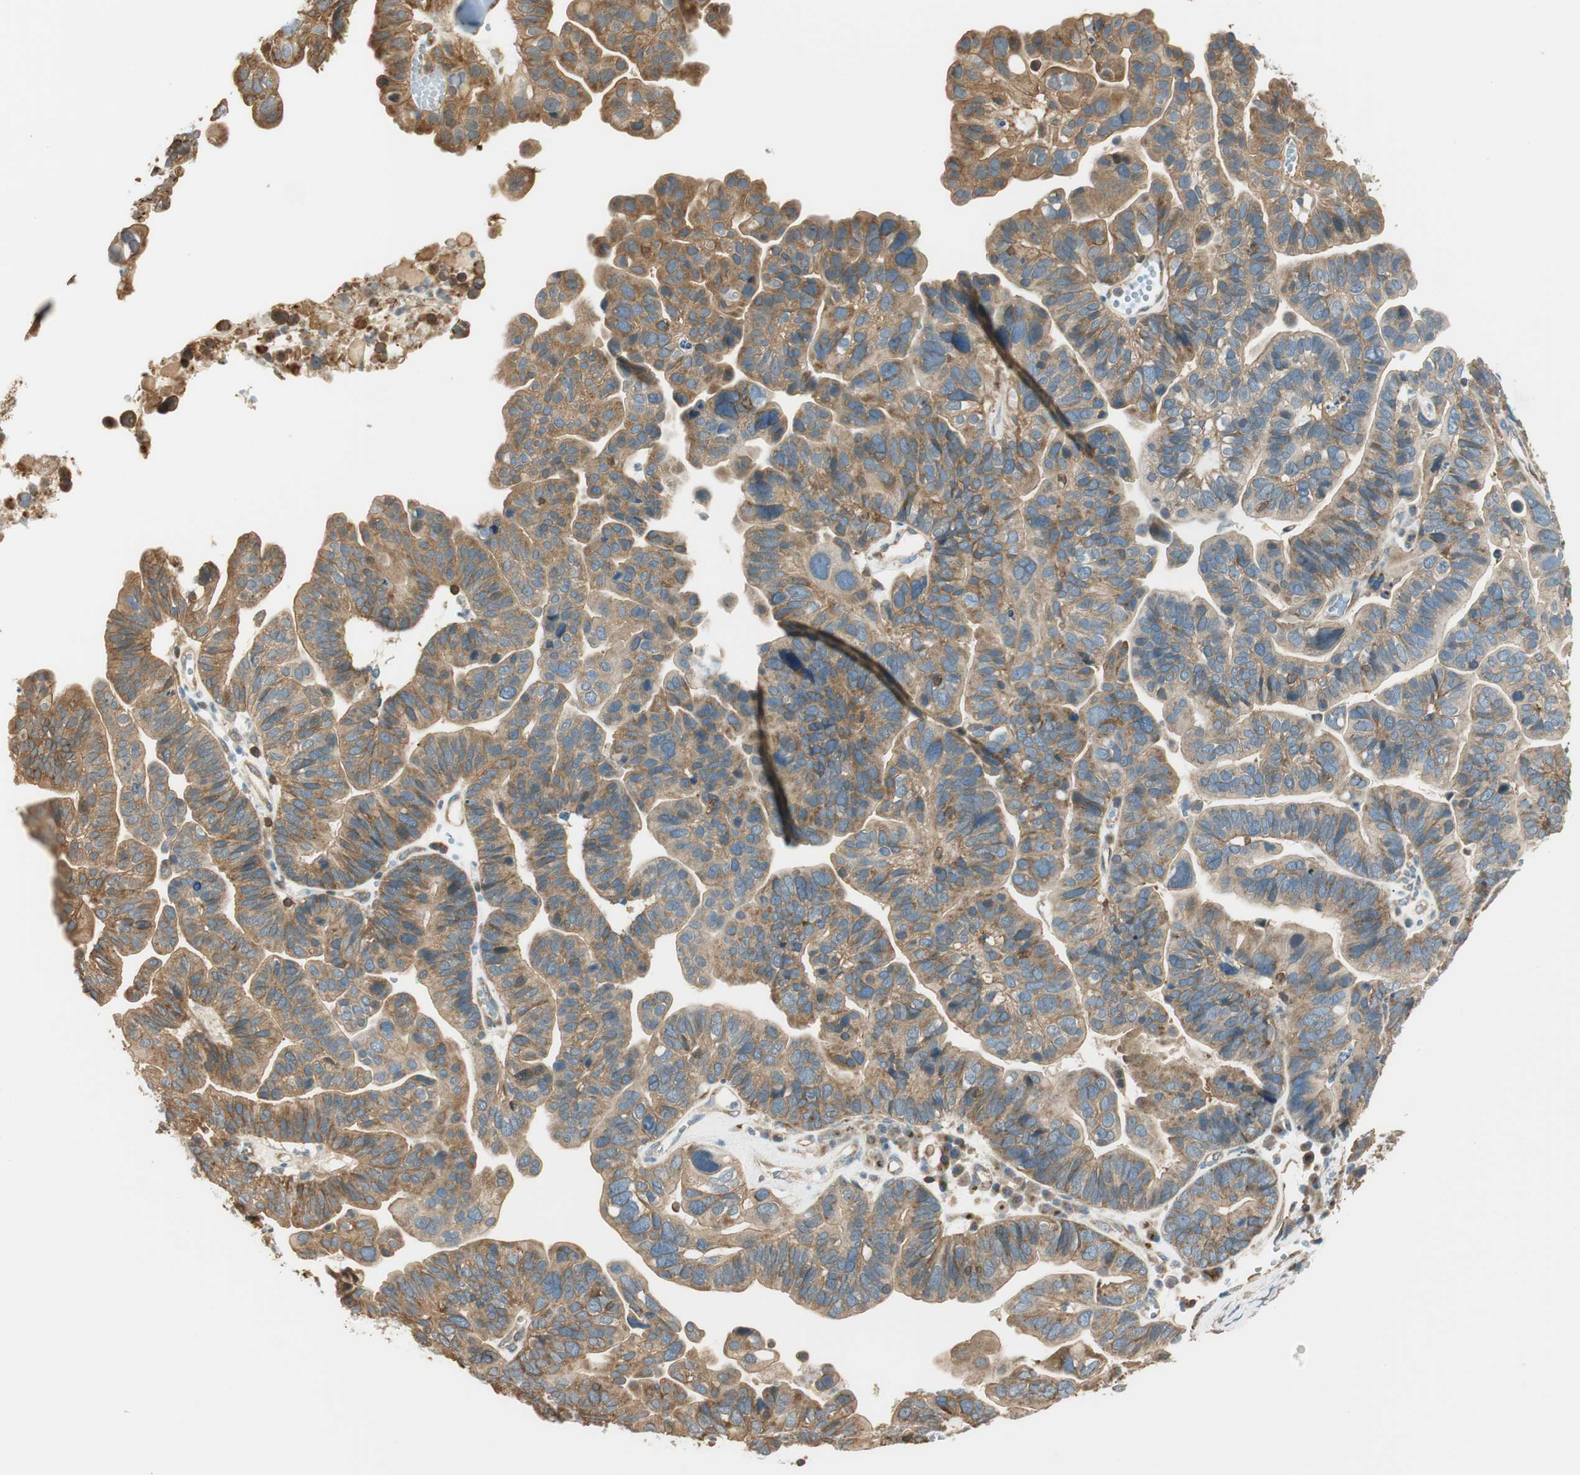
{"staining": {"intensity": "moderate", "quantity": ">75%", "location": "cytoplasmic/membranous"}, "tissue": "ovarian cancer", "cell_type": "Tumor cells", "image_type": "cancer", "snomed": [{"axis": "morphology", "description": "Cystadenocarcinoma, serous, NOS"}, {"axis": "topography", "description": "Ovary"}], "caption": "Immunohistochemical staining of human serous cystadenocarcinoma (ovarian) reveals medium levels of moderate cytoplasmic/membranous protein staining in about >75% of tumor cells. Nuclei are stained in blue.", "gene": "PI4K2B", "patient": {"sex": "female", "age": 56}}